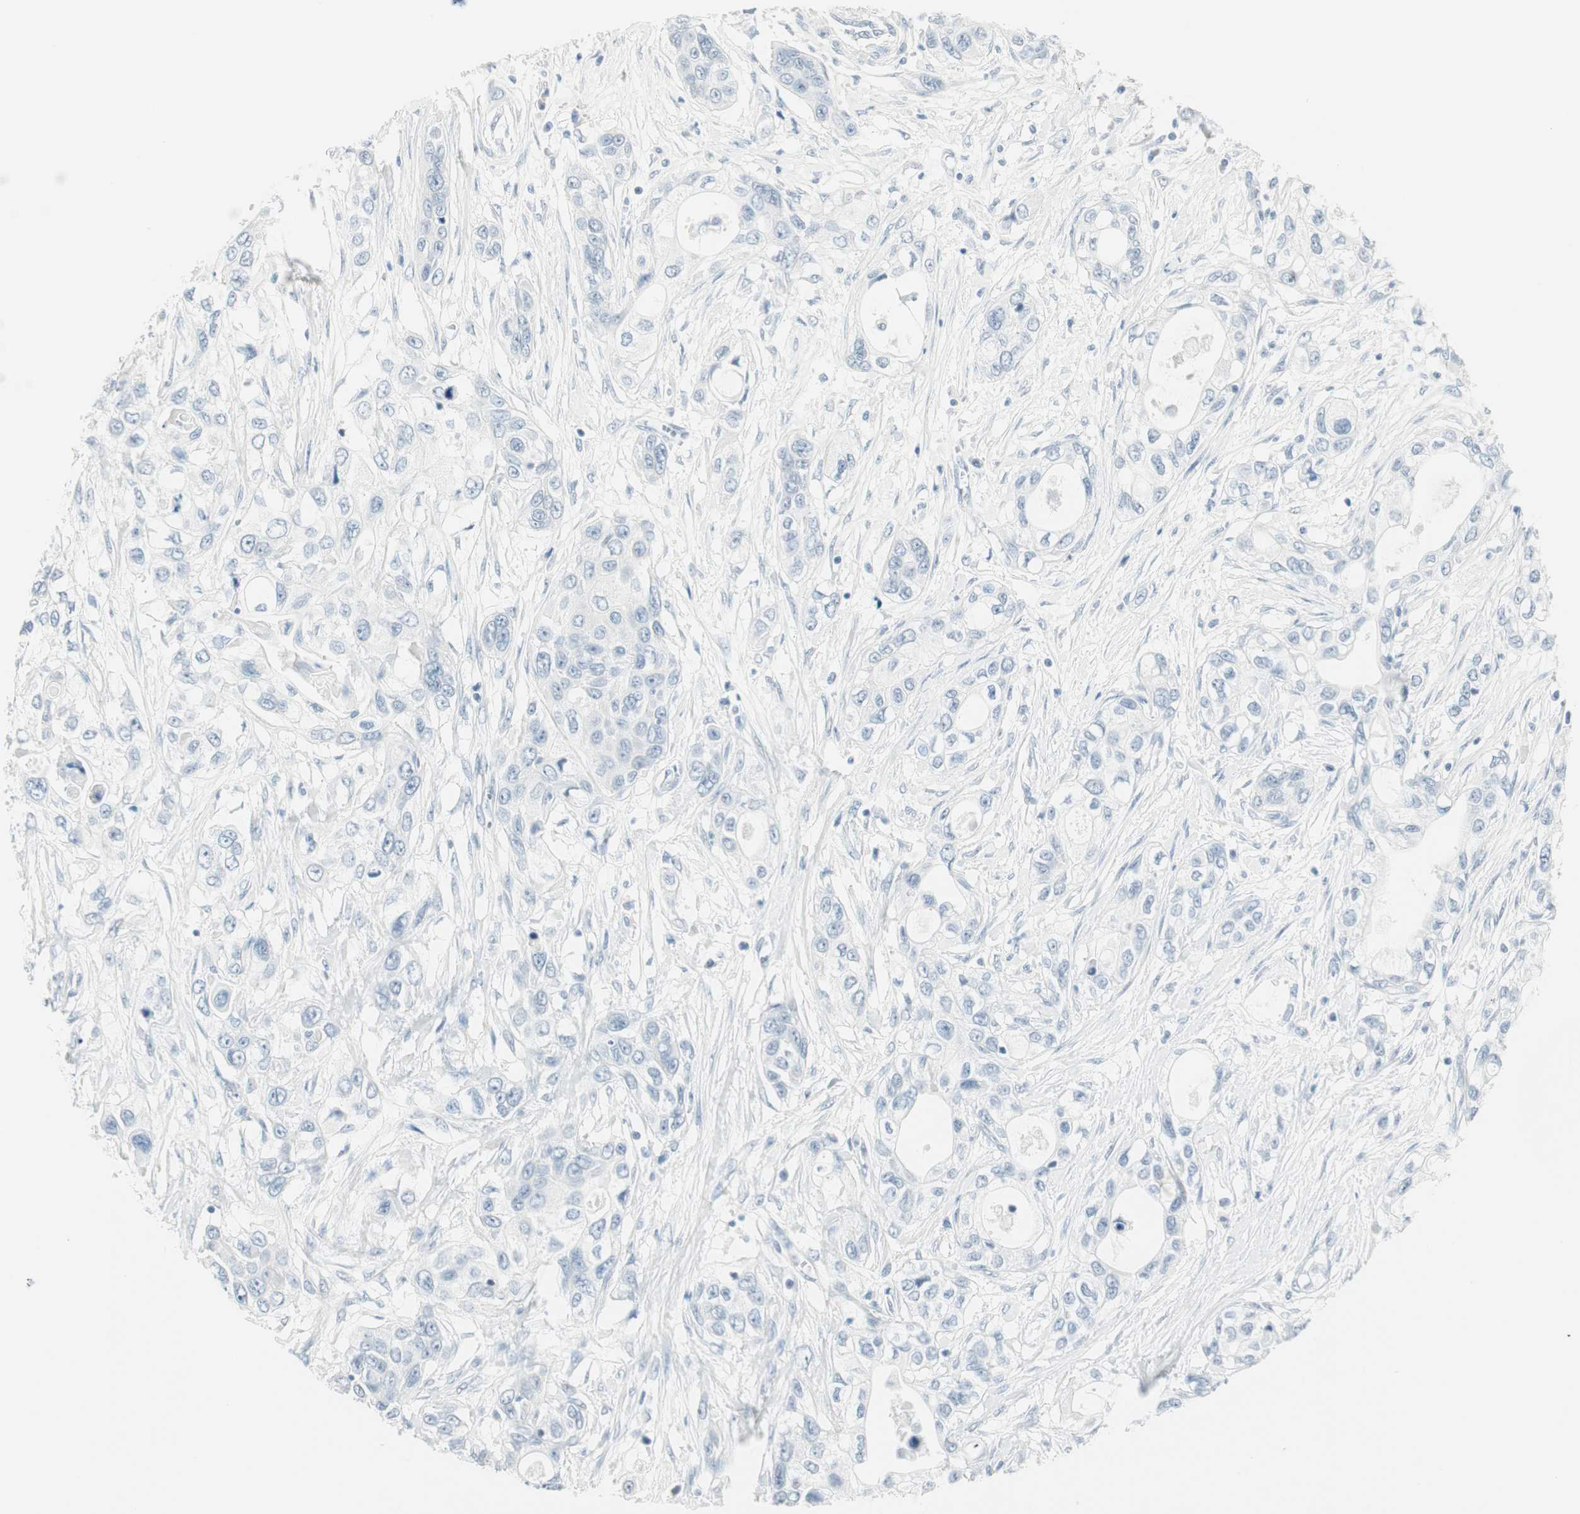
{"staining": {"intensity": "negative", "quantity": "none", "location": "none"}, "tissue": "pancreatic cancer", "cell_type": "Tumor cells", "image_type": "cancer", "snomed": [{"axis": "morphology", "description": "Adenocarcinoma, NOS"}, {"axis": "topography", "description": "Pancreas"}], "caption": "Adenocarcinoma (pancreatic) stained for a protein using immunohistochemistry (IHC) demonstrates no expression tumor cells.", "gene": "MLLT10", "patient": {"sex": "female", "age": 70}}